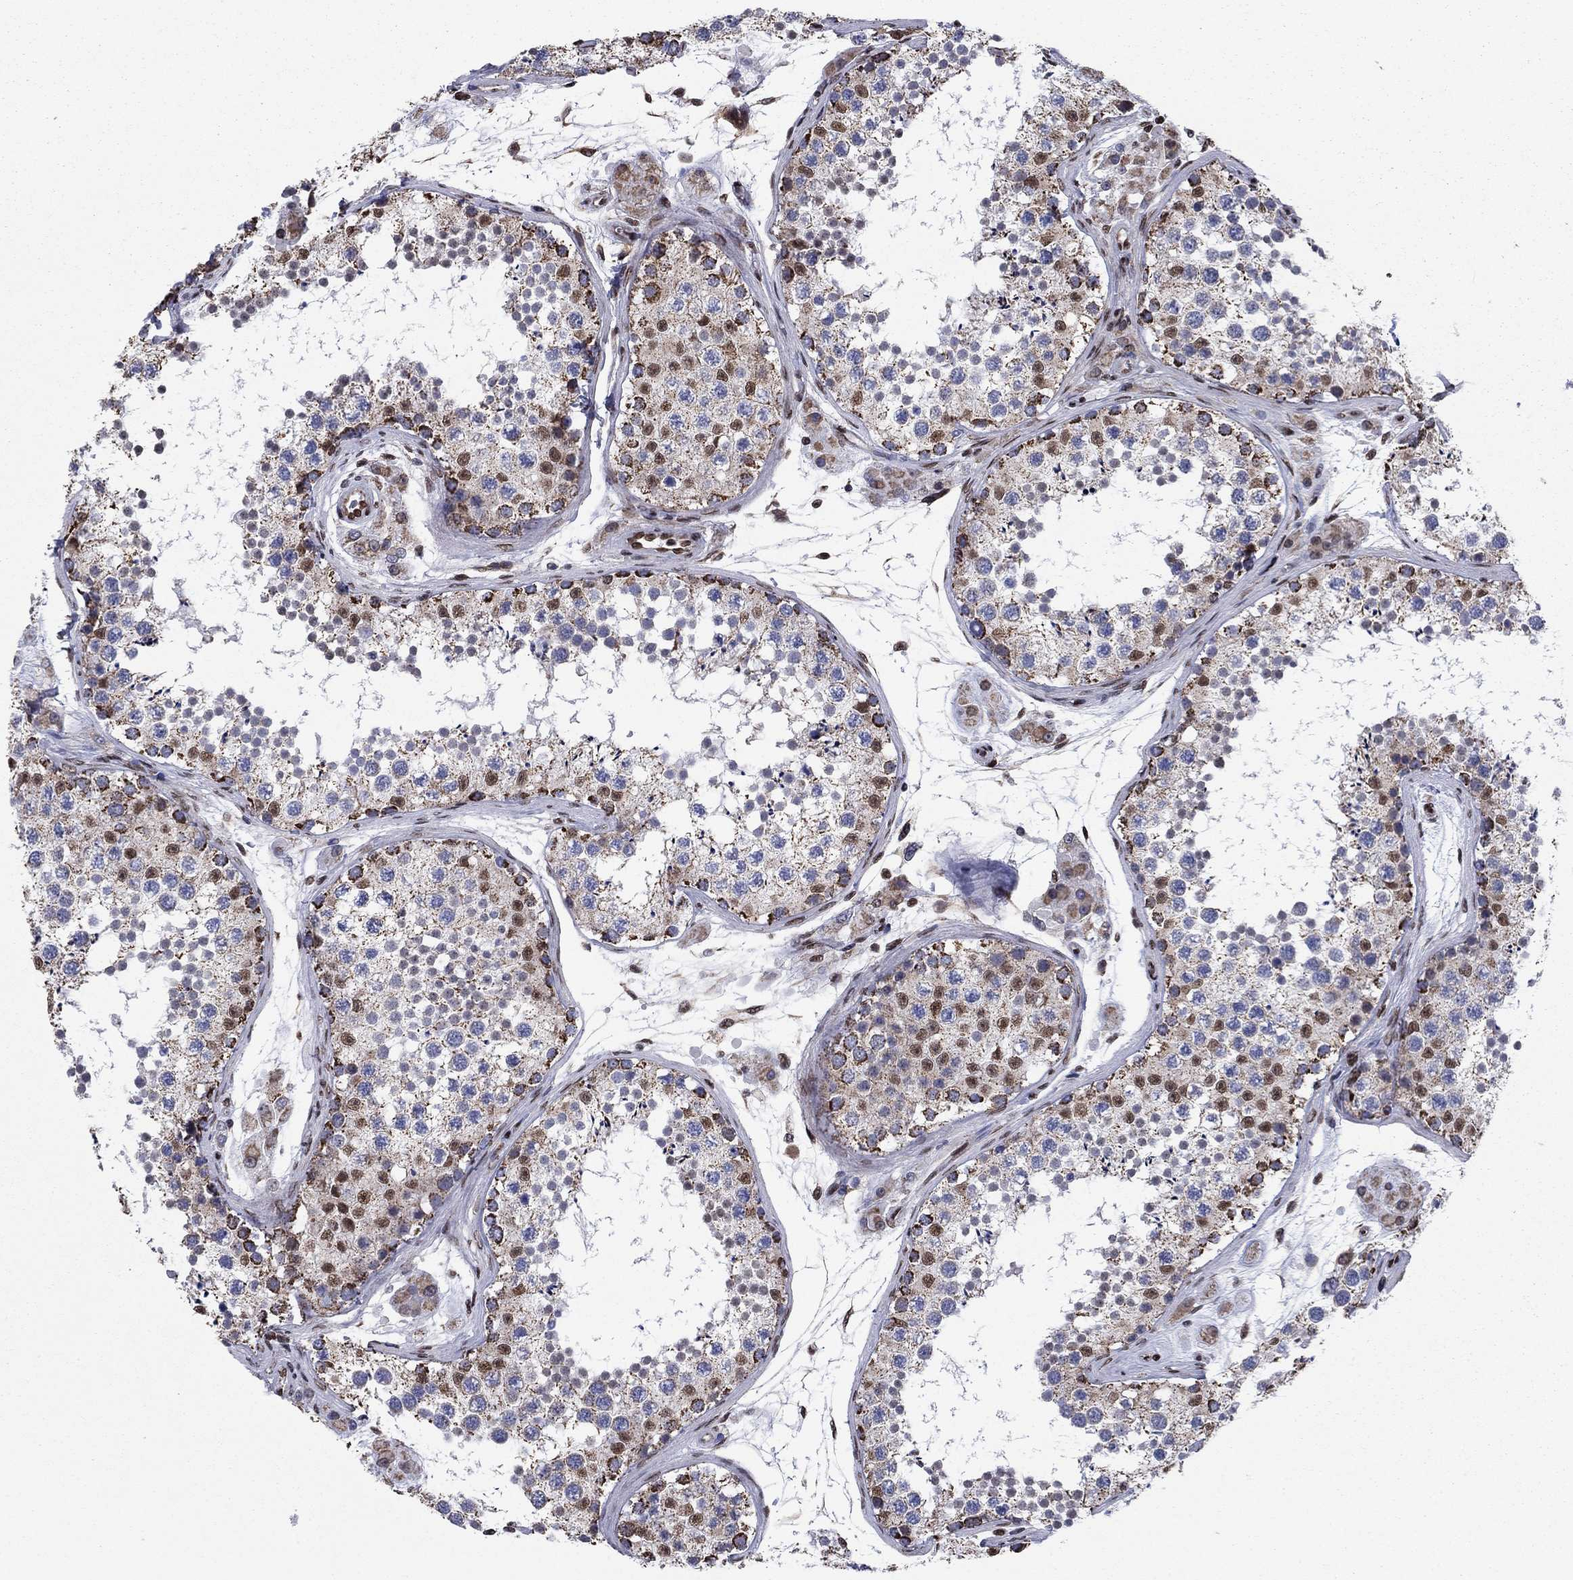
{"staining": {"intensity": "moderate", "quantity": "25%-75%", "location": "cytoplasmic/membranous,nuclear"}, "tissue": "testis", "cell_type": "Cells in seminiferous ducts", "image_type": "normal", "snomed": [{"axis": "morphology", "description": "Normal tissue, NOS"}, {"axis": "topography", "description": "Testis"}], "caption": "Immunohistochemical staining of normal testis reveals medium levels of moderate cytoplasmic/membranous,nuclear positivity in approximately 25%-75% of cells in seminiferous ducts. Ihc stains the protein in brown and the nuclei are stained blue.", "gene": "N4BP2", "patient": {"sex": "male", "age": 41}}